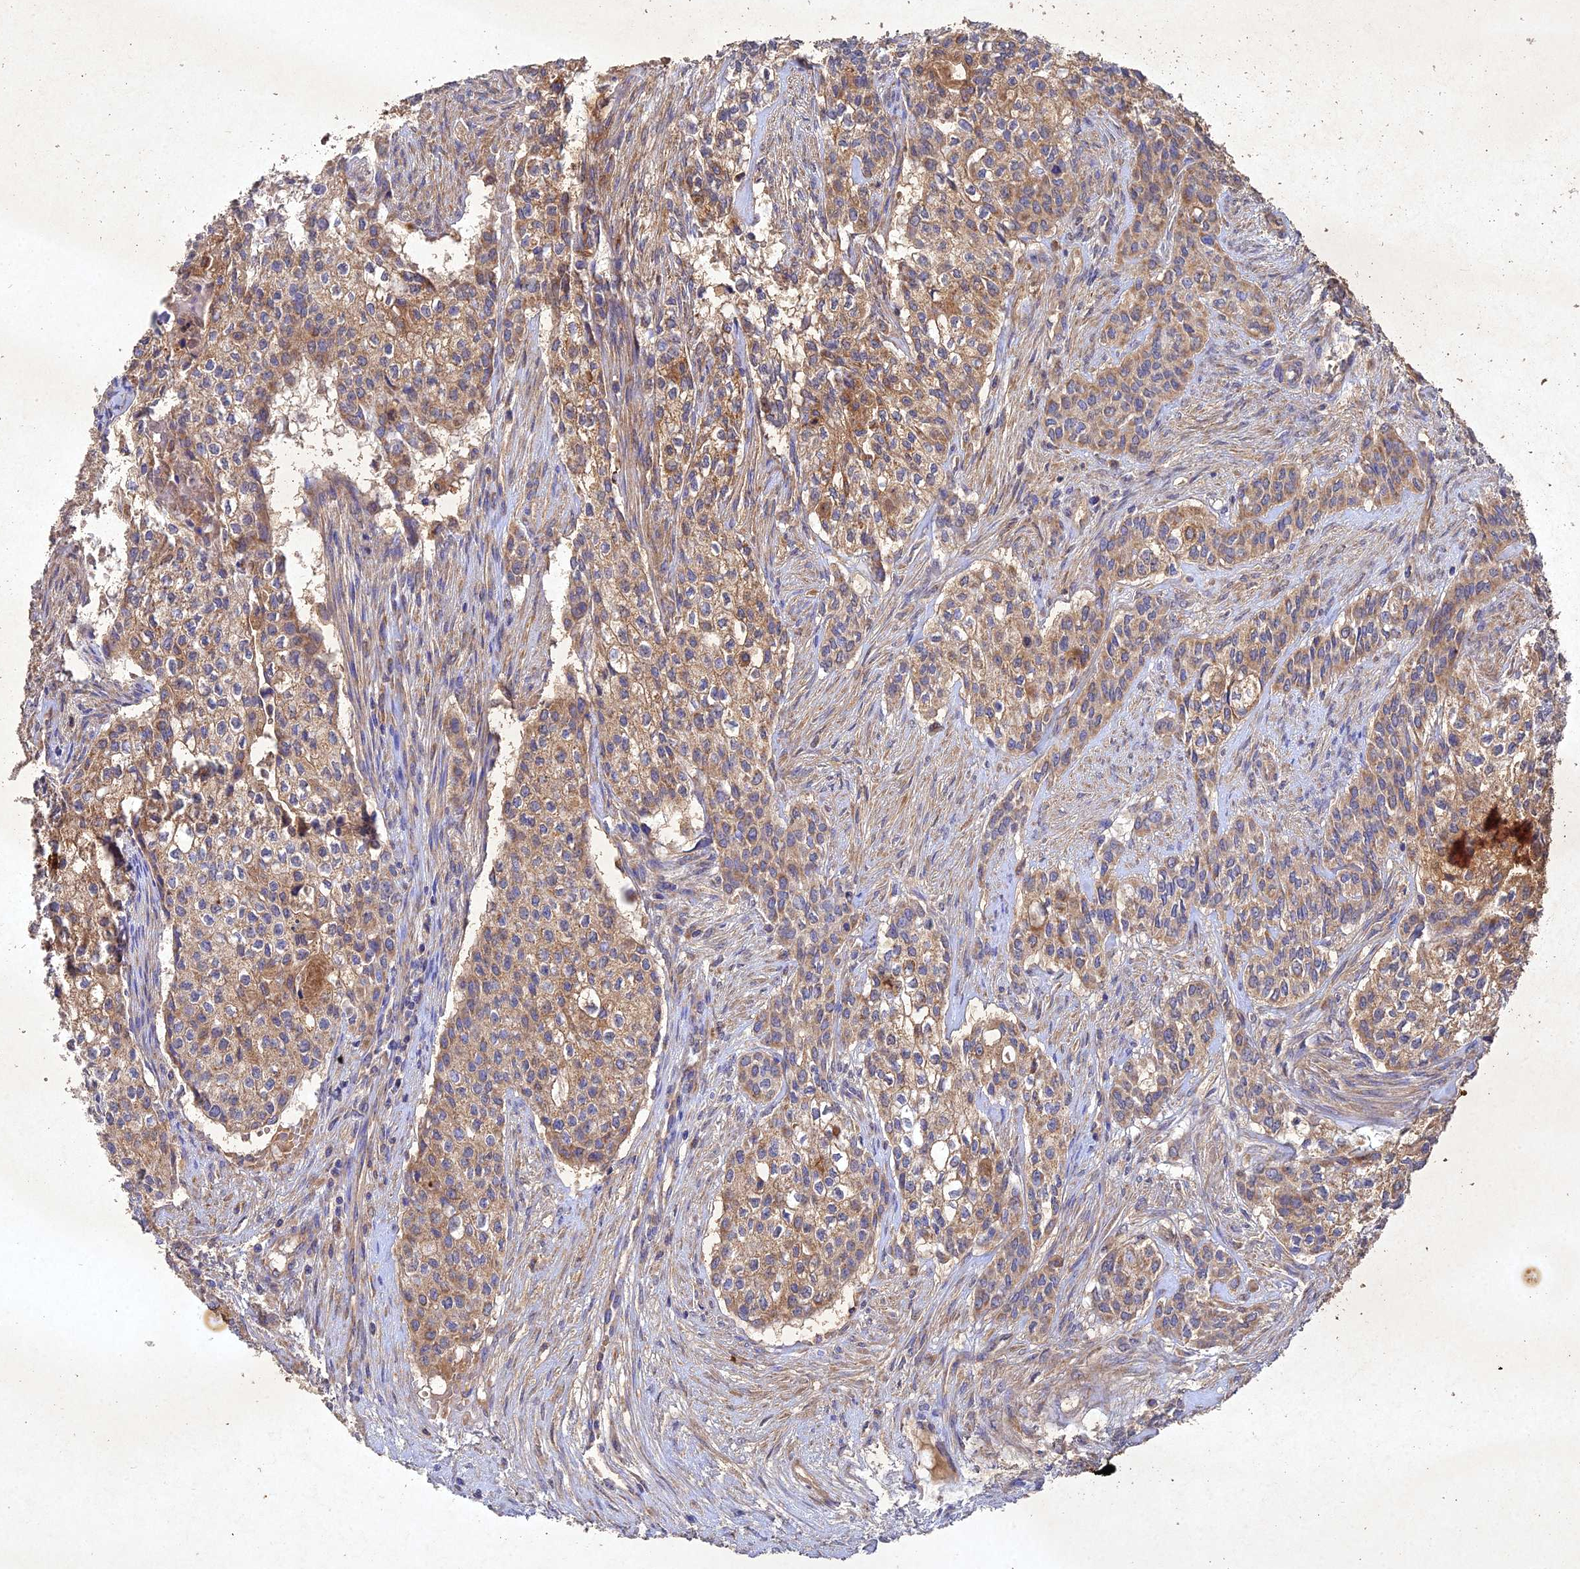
{"staining": {"intensity": "moderate", "quantity": ">75%", "location": "cytoplasmic/membranous"}, "tissue": "head and neck cancer", "cell_type": "Tumor cells", "image_type": "cancer", "snomed": [{"axis": "morphology", "description": "Adenocarcinoma, NOS"}, {"axis": "topography", "description": "Head-Neck"}], "caption": "A brown stain shows moderate cytoplasmic/membranous expression of a protein in human head and neck cancer tumor cells.", "gene": "NDUFV1", "patient": {"sex": "male", "age": 81}}